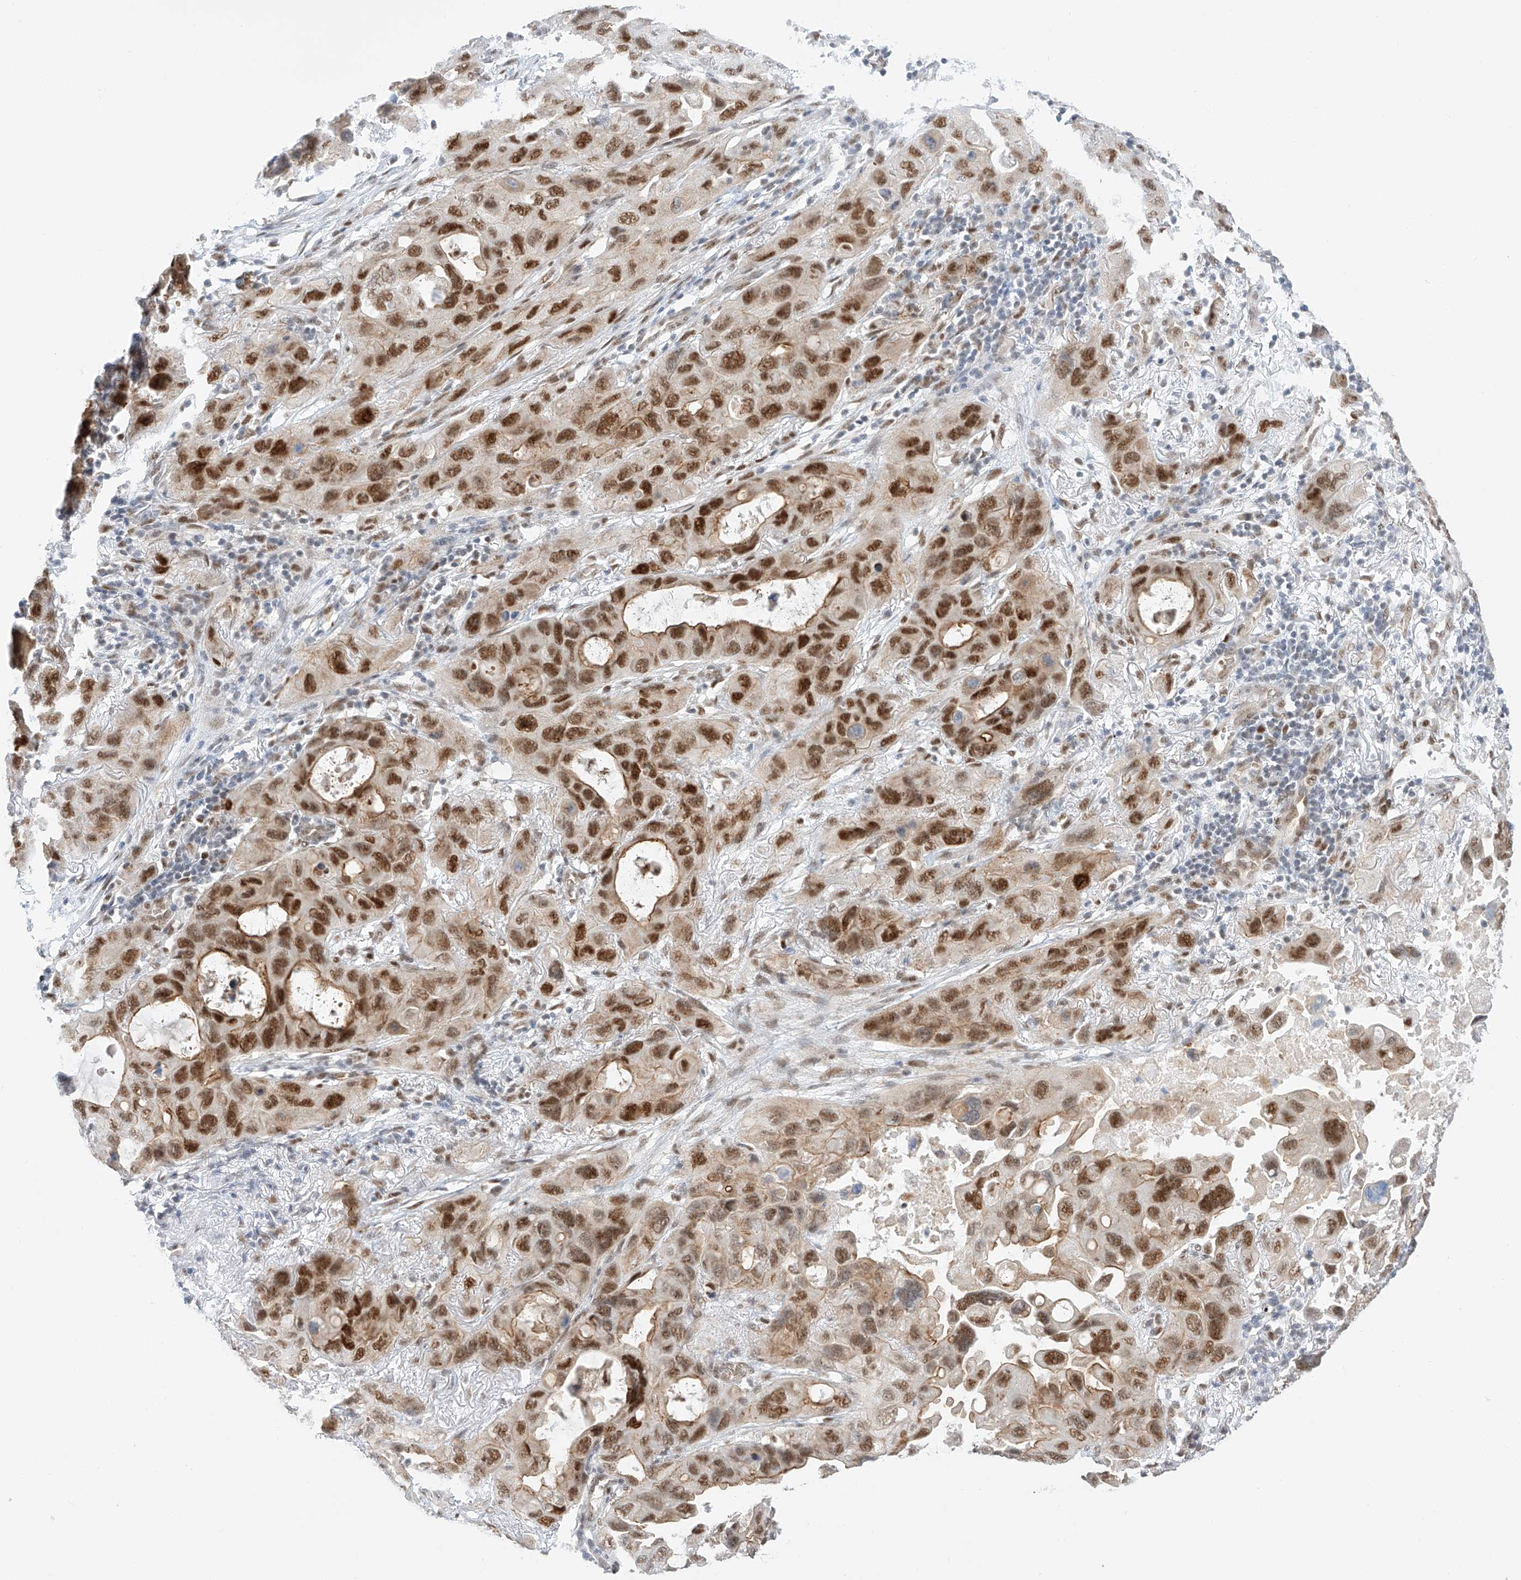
{"staining": {"intensity": "strong", "quantity": ">75%", "location": "cytoplasmic/membranous,nuclear"}, "tissue": "lung cancer", "cell_type": "Tumor cells", "image_type": "cancer", "snomed": [{"axis": "morphology", "description": "Squamous cell carcinoma, NOS"}, {"axis": "topography", "description": "Lung"}], "caption": "Human lung cancer stained with a brown dye exhibits strong cytoplasmic/membranous and nuclear positive staining in about >75% of tumor cells.", "gene": "POGK", "patient": {"sex": "female", "age": 73}}